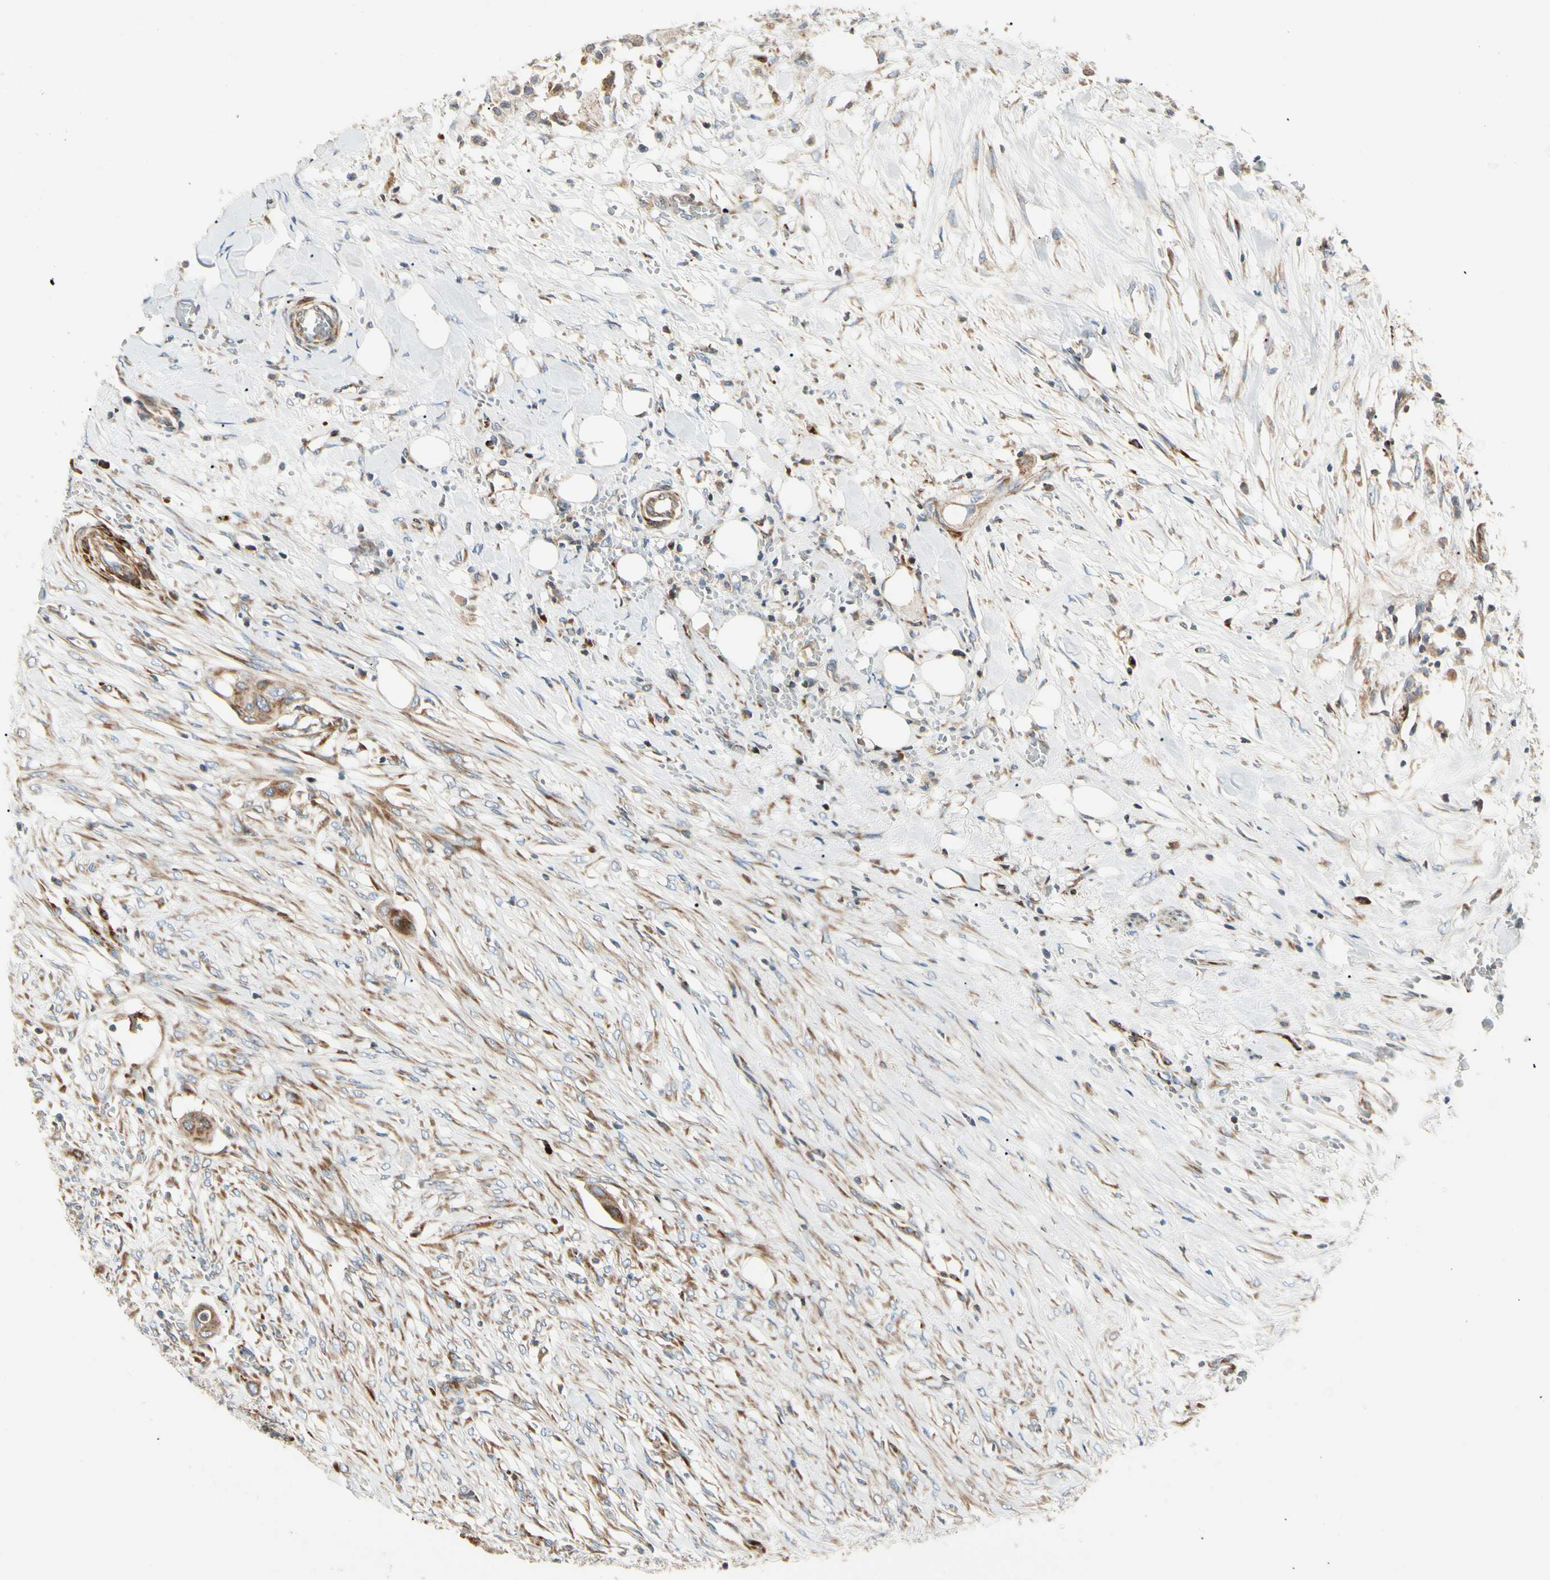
{"staining": {"intensity": "moderate", "quantity": ">75%", "location": "cytoplasmic/membranous"}, "tissue": "colorectal cancer", "cell_type": "Tumor cells", "image_type": "cancer", "snomed": [{"axis": "morphology", "description": "Adenocarcinoma, NOS"}, {"axis": "topography", "description": "Colon"}], "caption": "The immunohistochemical stain shows moderate cytoplasmic/membranous positivity in tumor cells of adenocarcinoma (colorectal) tissue.", "gene": "MRPL9", "patient": {"sex": "female", "age": 57}}